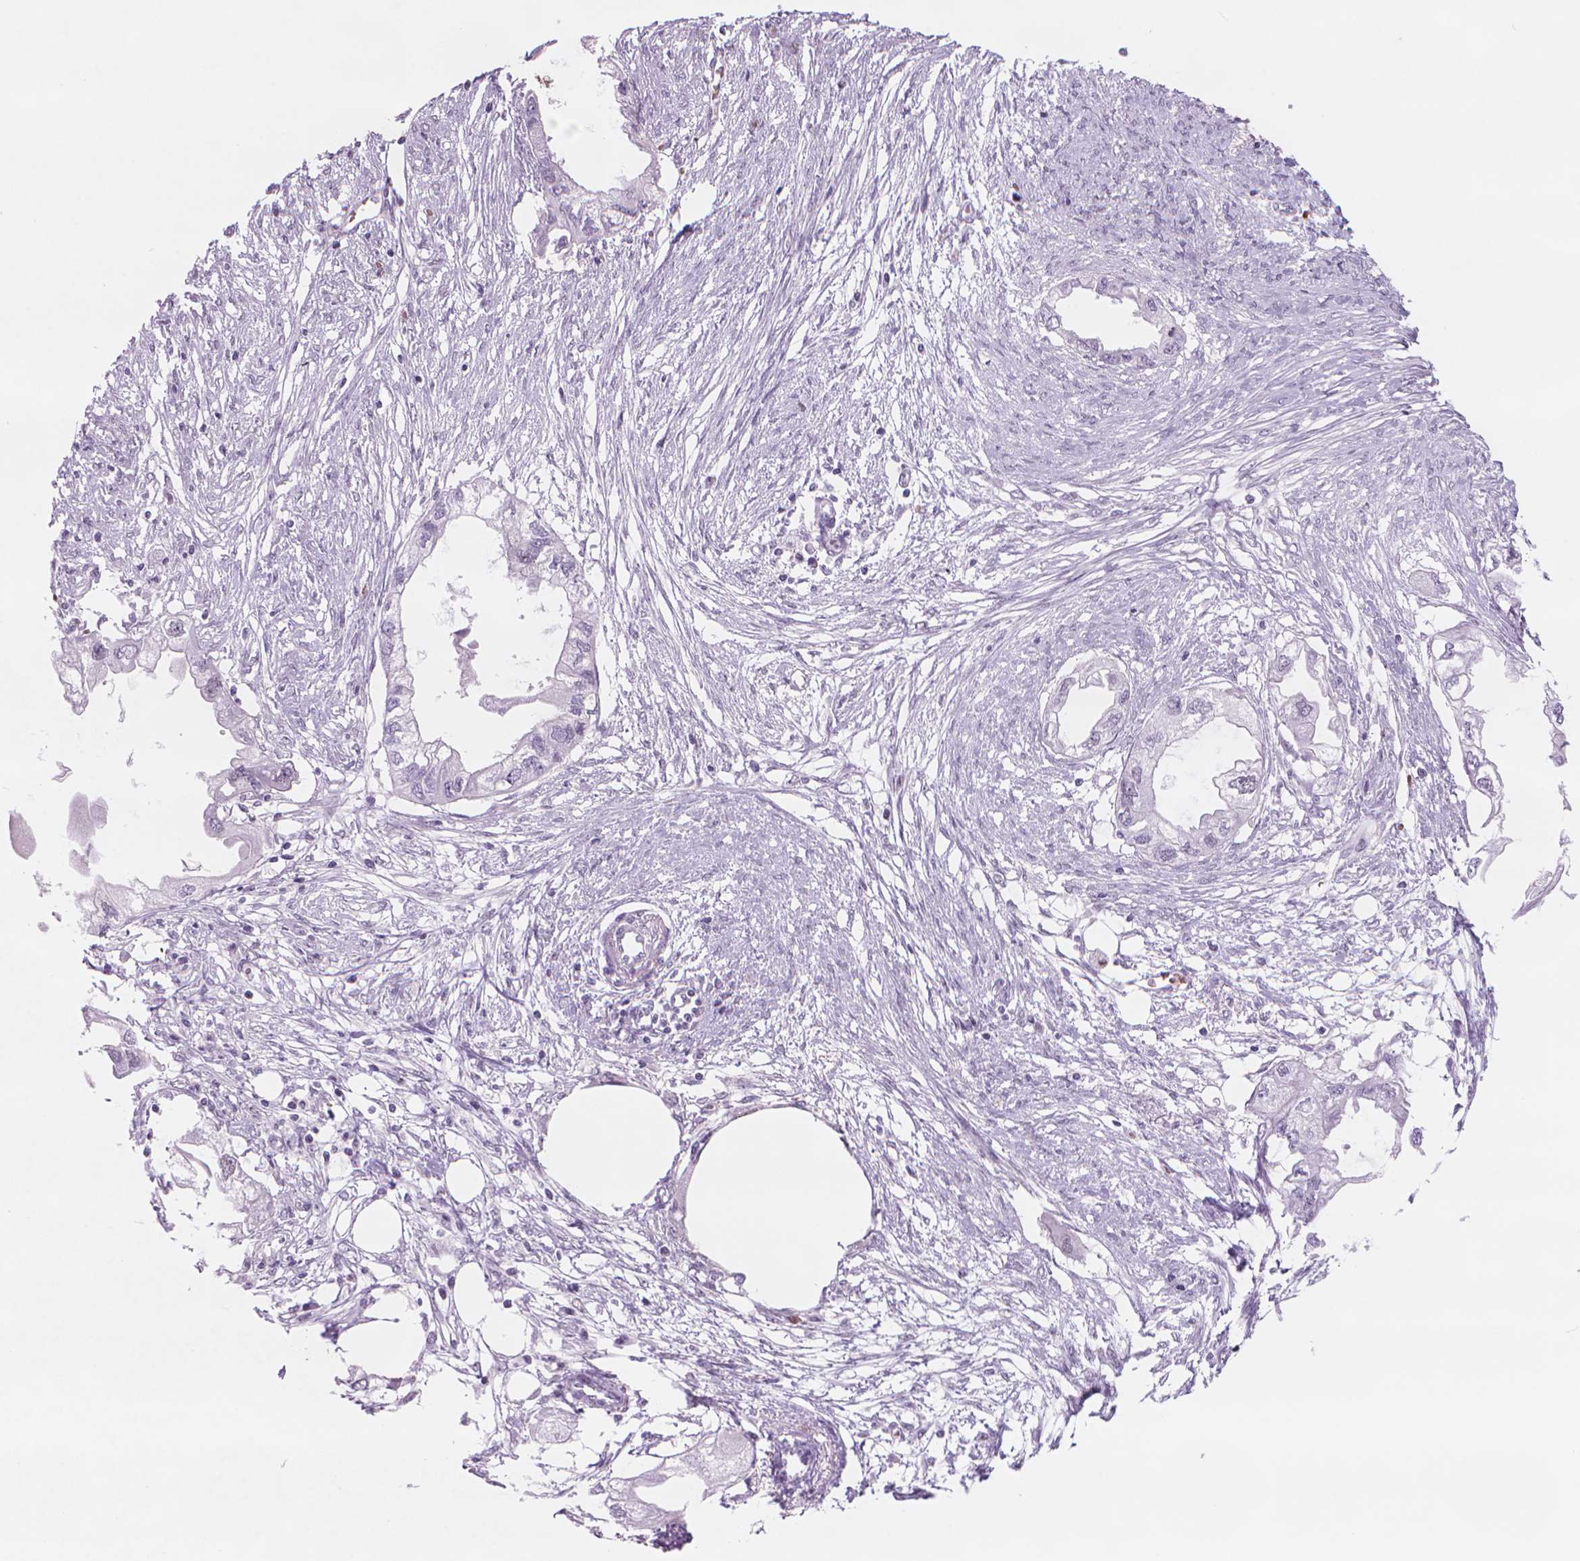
{"staining": {"intensity": "negative", "quantity": "none", "location": "none"}, "tissue": "endometrial cancer", "cell_type": "Tumor cells", "image_type": "cancer", "snomed": [{"axis": "morphology", "description": "Adenocarcinoma, NOS"}, {"axis": "morphology", "description": "Adenocarcinoma, metastatic, NOS"}, {"axis": "topography", "description": "Adipose tissue"}, {"axis": "topography", "description": "Endometrium"}], "caption": "Immunohistochemistry micrograph of neoplastic tissue: endometrial cancer (adenocarcinoma) stained with DAB (3,3'-diaminobenzidine) exhibits no significant protein staining in tumor cells.", "gene": "POLR3D", "patient": {"sex": "female", "age": 67}}